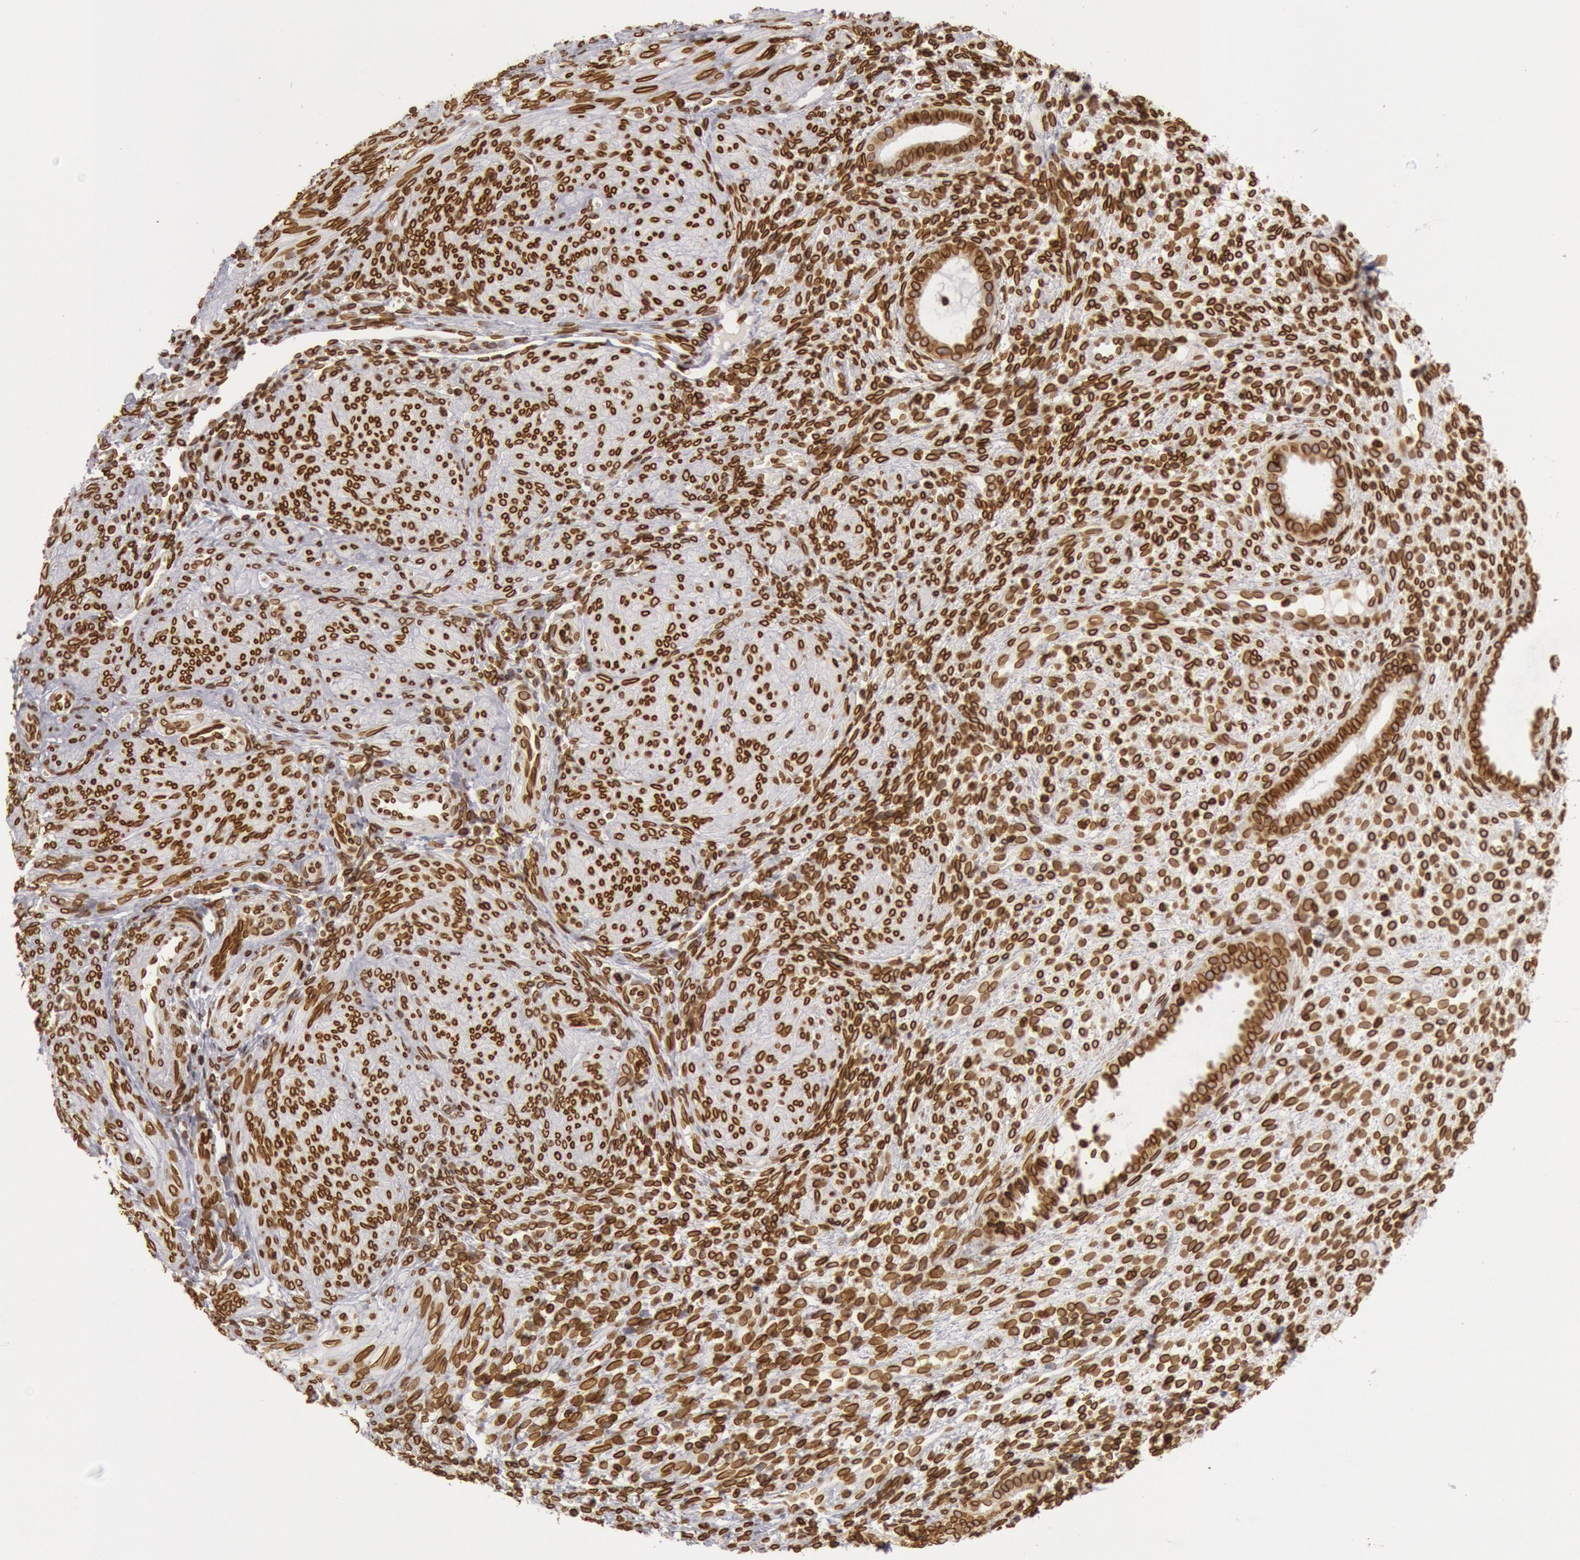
{"staining": {"intensity": "strong", "quantity": ">75%", "location": "nuclear"}, "tissue": "endometrium", "cell_type": "Cells in endometrial stroma", "image_type": "normal", "snomed": [{"axis": "morphology", "description": "Normal tissue, NOS"}, {"axis": "topography", "description": "Endometrium"}], "caption": "A brown stain highlights strong nuclear staining of a protein in cells in endometrial stroma of benign human endometrium.", "gene": "SUN2", "patient": {"sex": "female", "age": 72}}